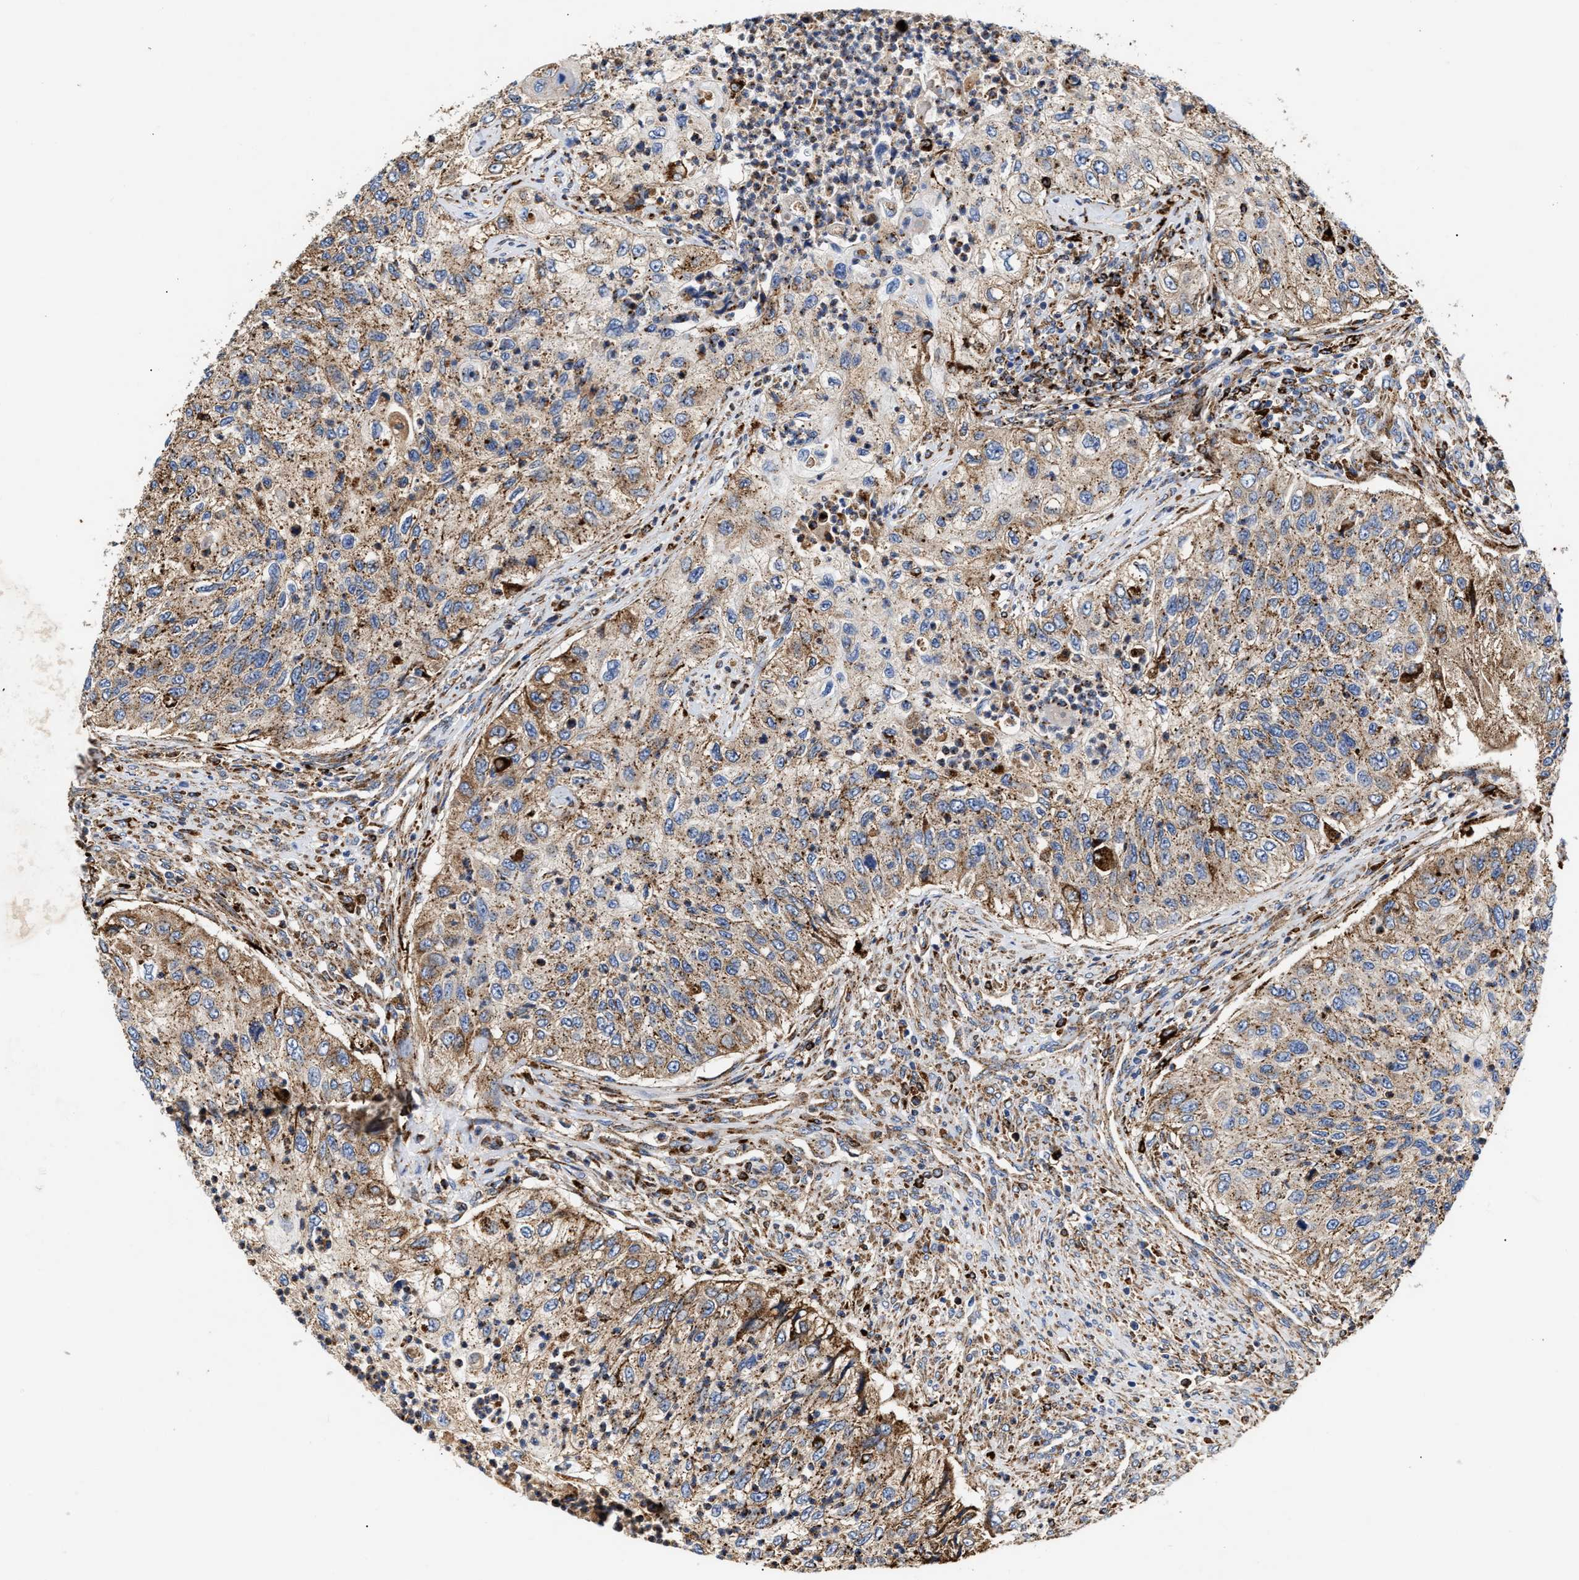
{"staining": {"intensity": "moderate", "quantity": ">75%", "location": "cytoplasmic/membranous"}, "tissue": "urothelial cancer", "cell_type": "Tumor cells", "image_type": "cancer", "snomed": [{"axis": "morphology", "description": "Urothelial carcinoma, High grade"}, {"axis": "topography", "description": "Urinary bladder"}], "caption": "Immunohistochemistry histopathology image of neoplastic tissue: human high-grade urothelial carcinoma stained using immunohistochemistry (IHC) exhibits medium levels of moderate protein expression localized specifically in the cytoplasmic/membranous of tumor cells, appearing as a cytoplasmic/membranous brown color.", "gene": "CCDC146", "patient": {"sex": "female", "age": 60}}